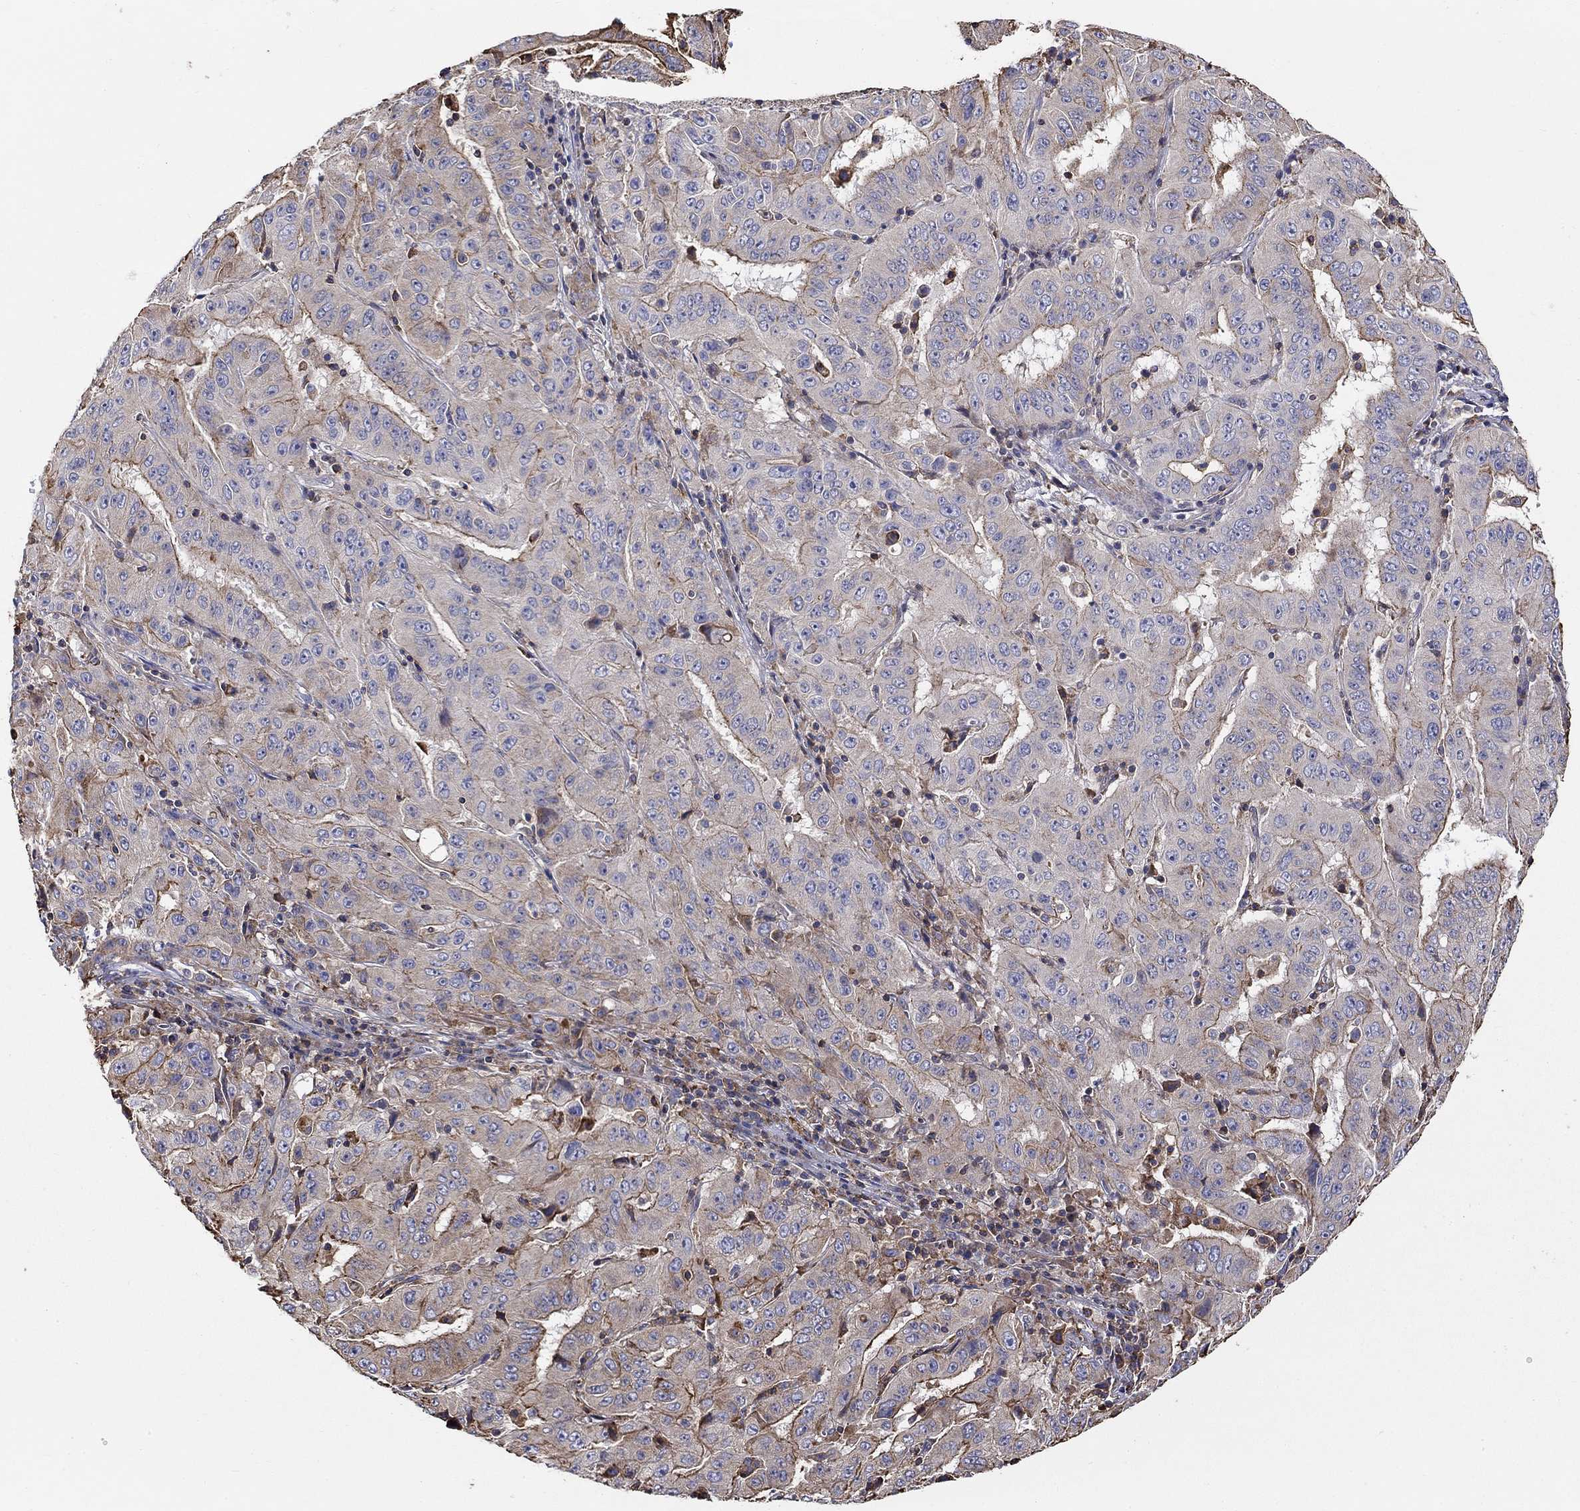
{"staining": {"intensity": "strong", "quantity": "<25%", "location": "cytoplasmic/membranous"}, "tissue": "pancreatic cancer", "cell_type": "Tumor cells", "image_type": "cancer", "snomed": [{"axis": "morphology", "description": "Adenocarcinoma, NOS"}, {"axis": "topography", "description": "Pancreas"}], "caption": "IHC (DAB) staining of pancreatic cancer exhibits strong cytoplasmic/membranous protein positivity in about <25% of tumor cells.", "gene": "NPHP1", "patient": {"sex": "male", "age": 63}}